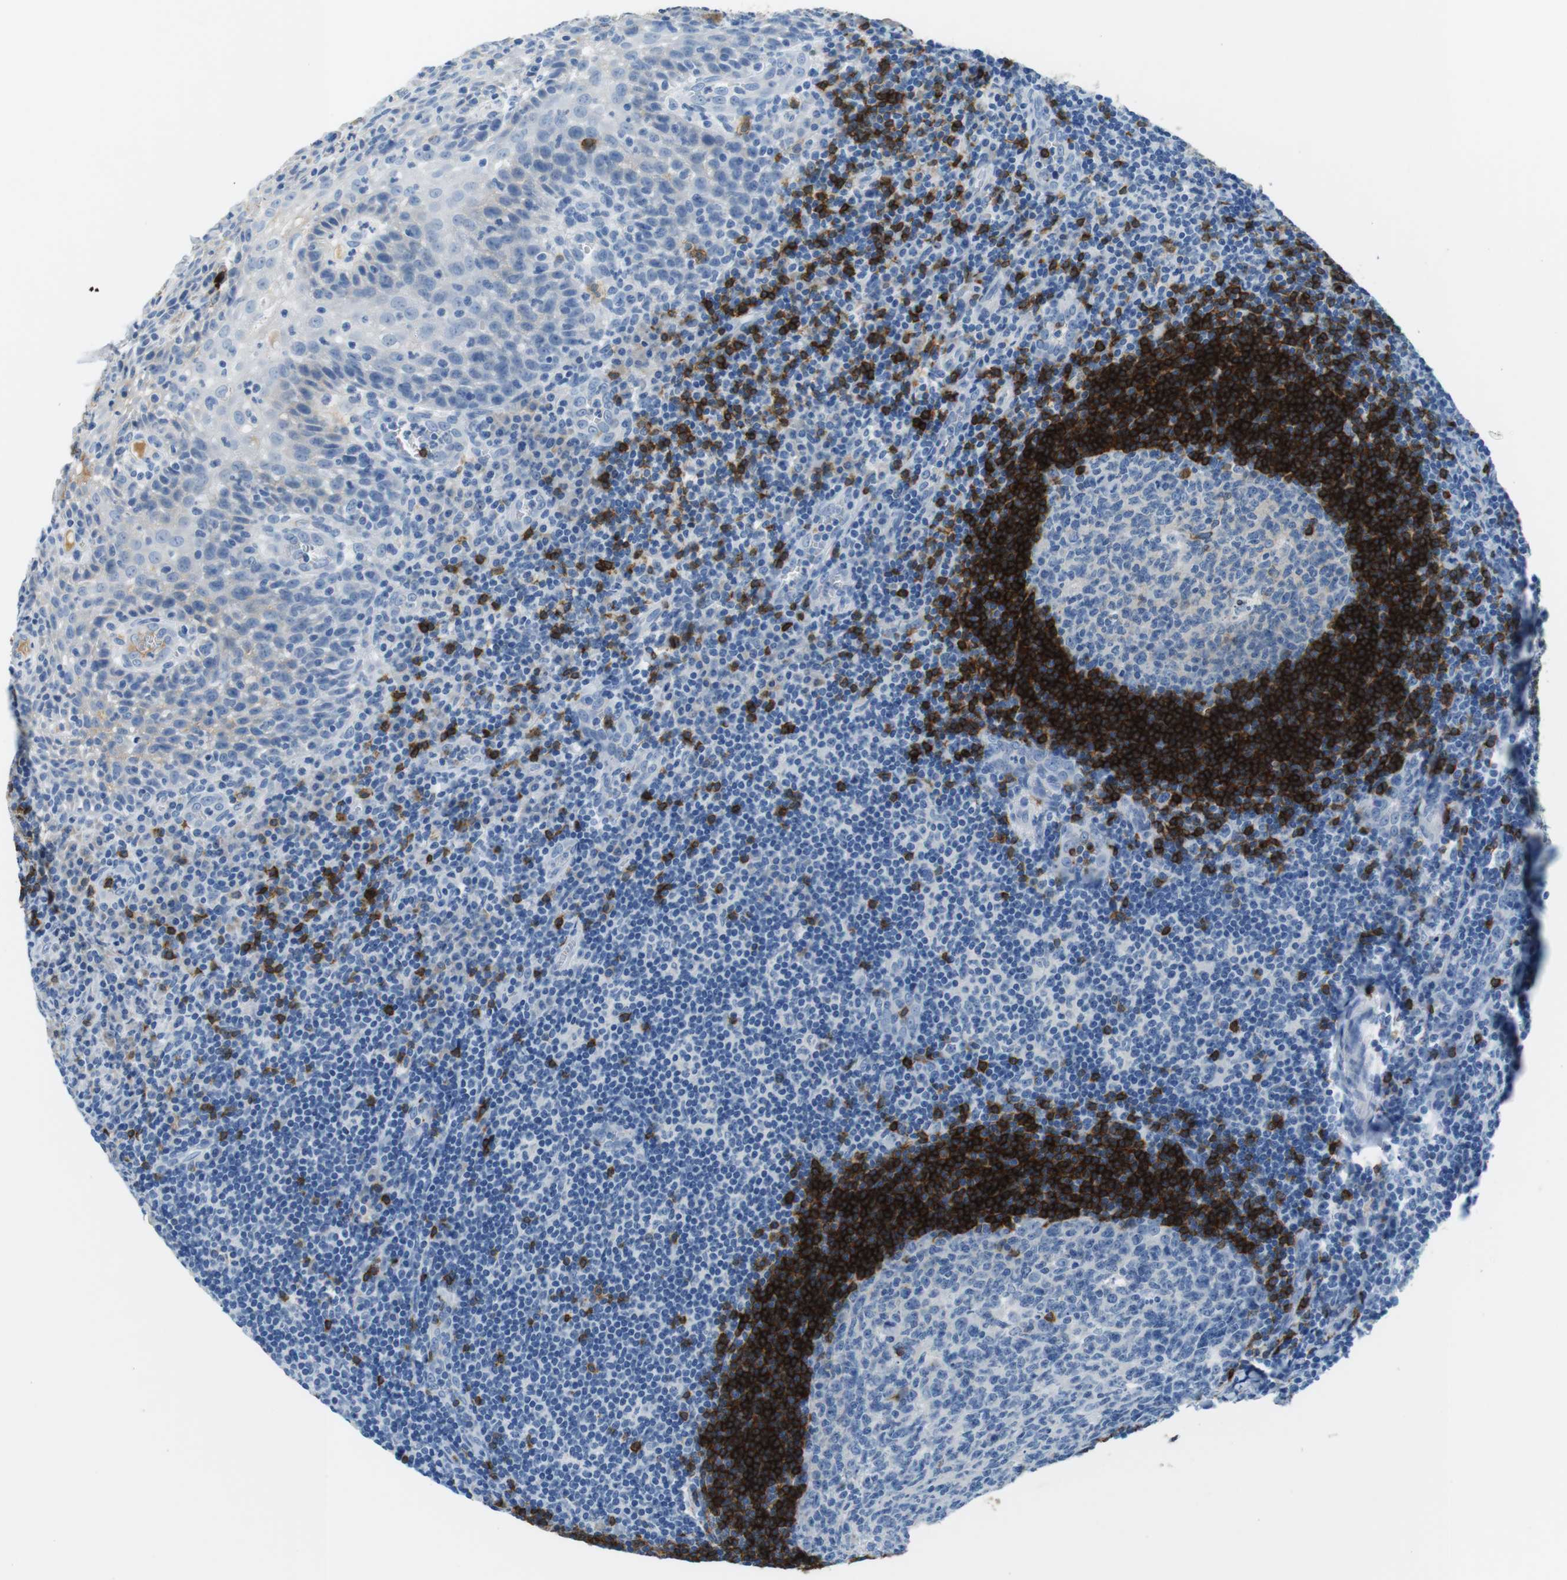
{"staining": {"intensity": "moderate", "quantity": "<25%", "location": "cytoplasmic/membranous"}, "tissue": "tonsil", "cell_type": "Germinal center cells", "image_type": "normal", "snomed": [{"axis": "morphology", "description": "Normal tissue, NOS"}, {"axis": "topography", "description": "Tonsil"}], "caption": "A photomicrograph of tonsil stained for a protein shows moderate cytoplasmic/membranous brown staining in germinal center cells. Nuclei are stained in blue.", "gene": "IGHD", "patient": {"sex": "male", "age": 37}}